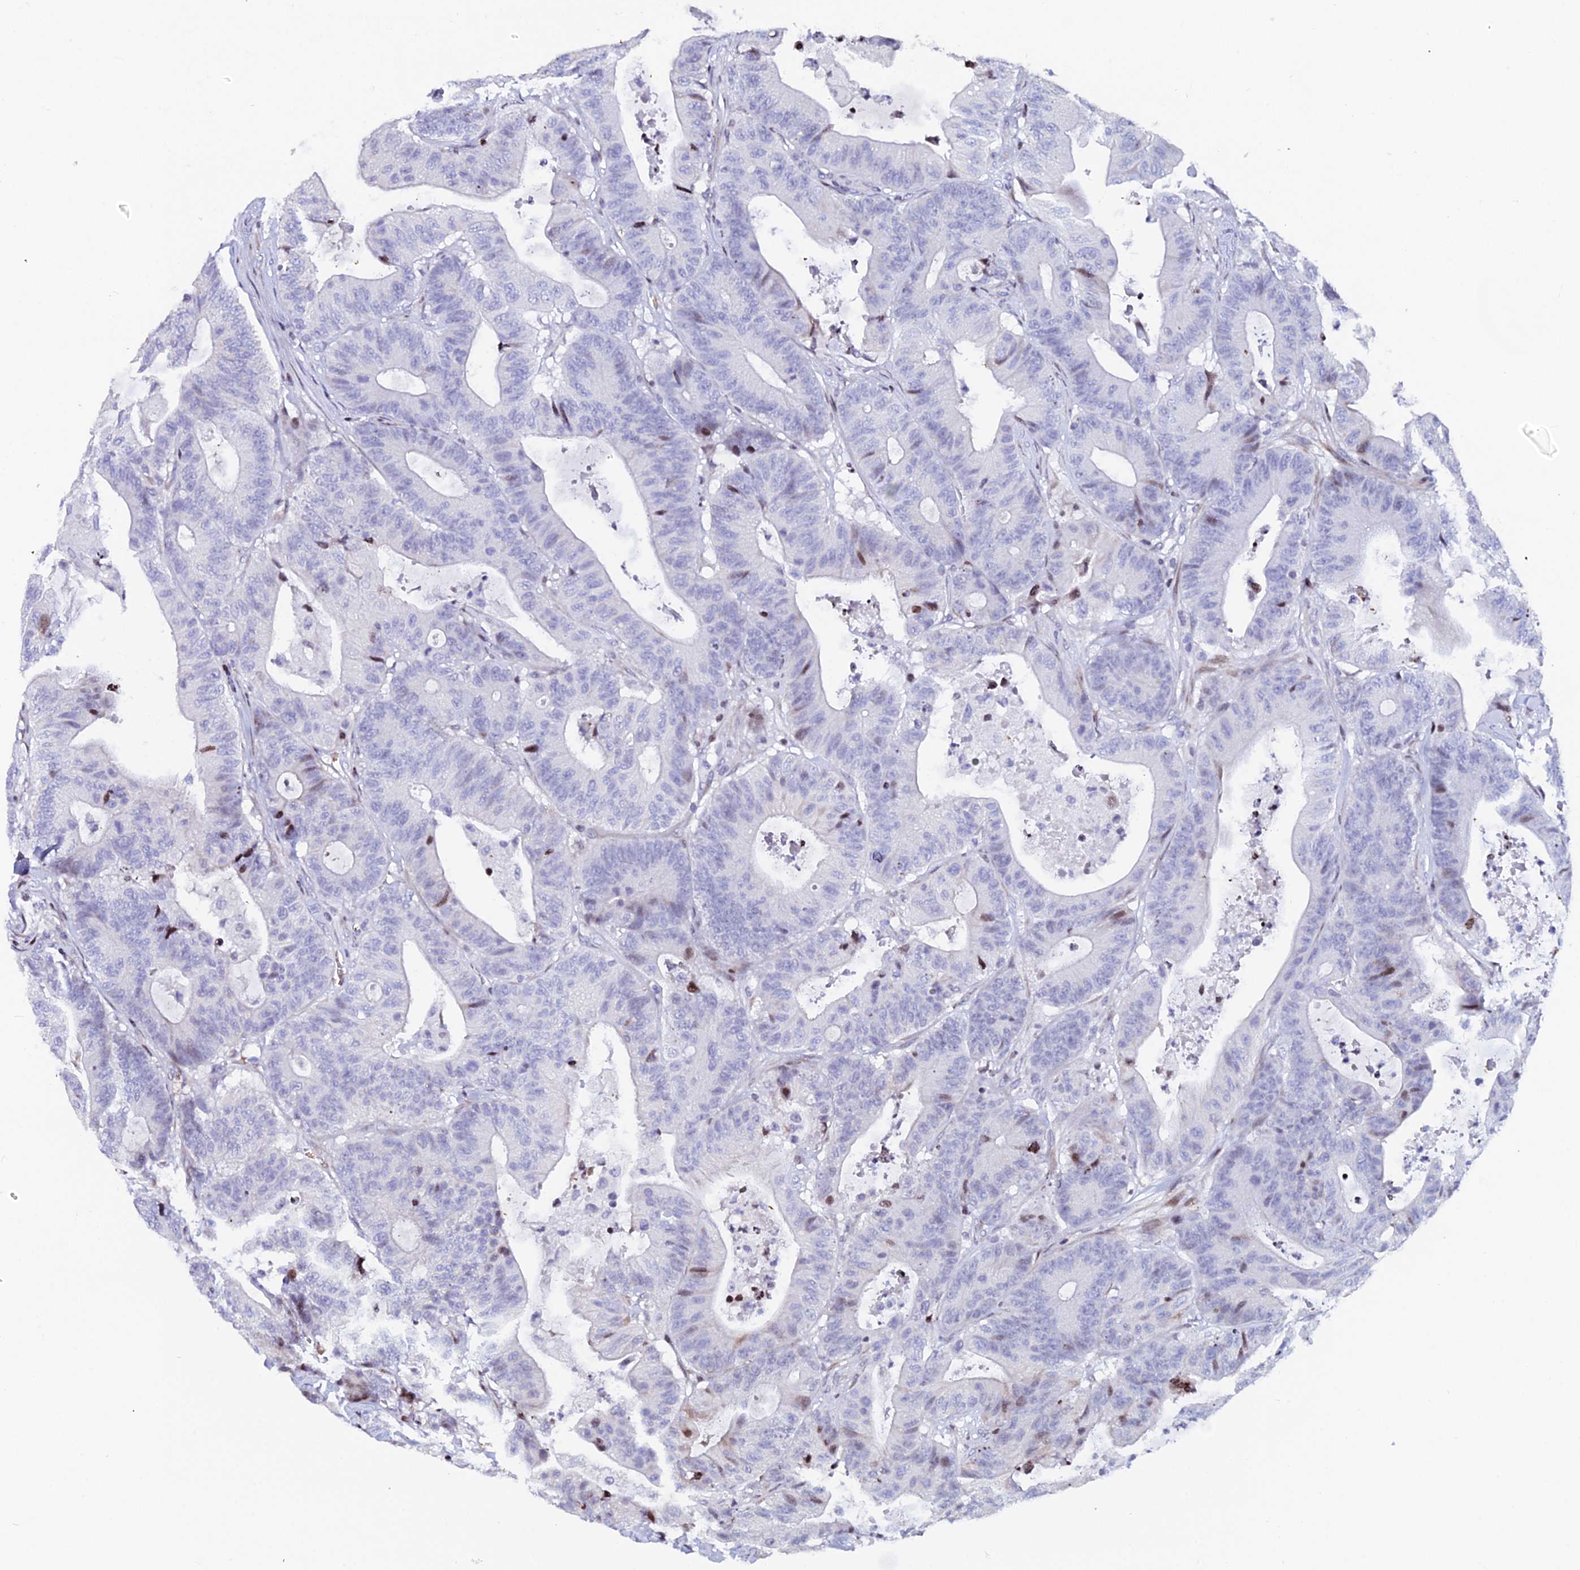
{"staining": {"intensity": "moderate", "quantity": "<25%", "location": "nuclear"}, "tissue": "colorectal cancer", "cell_type": "Tumor cells", "image_type": "cancer", "snomed": [{"axis": "morphology", "description": "Adenocarcinoma, NOS"}, {"axis": "topography", "description": "Colon"}], "caption": "Immunohistochemistry of colorectal adenocarcinoma displays low levels of moderate nuclear staining in about <25% of tumor cells. (Stains: DAB (3,3'-diaminobenzidine) in brown, nuclei in blue, Microscopy: brightfield microscopy at high magnification).", "gene": "MYNN", "patient": {"sex": "female", "age": 84}}